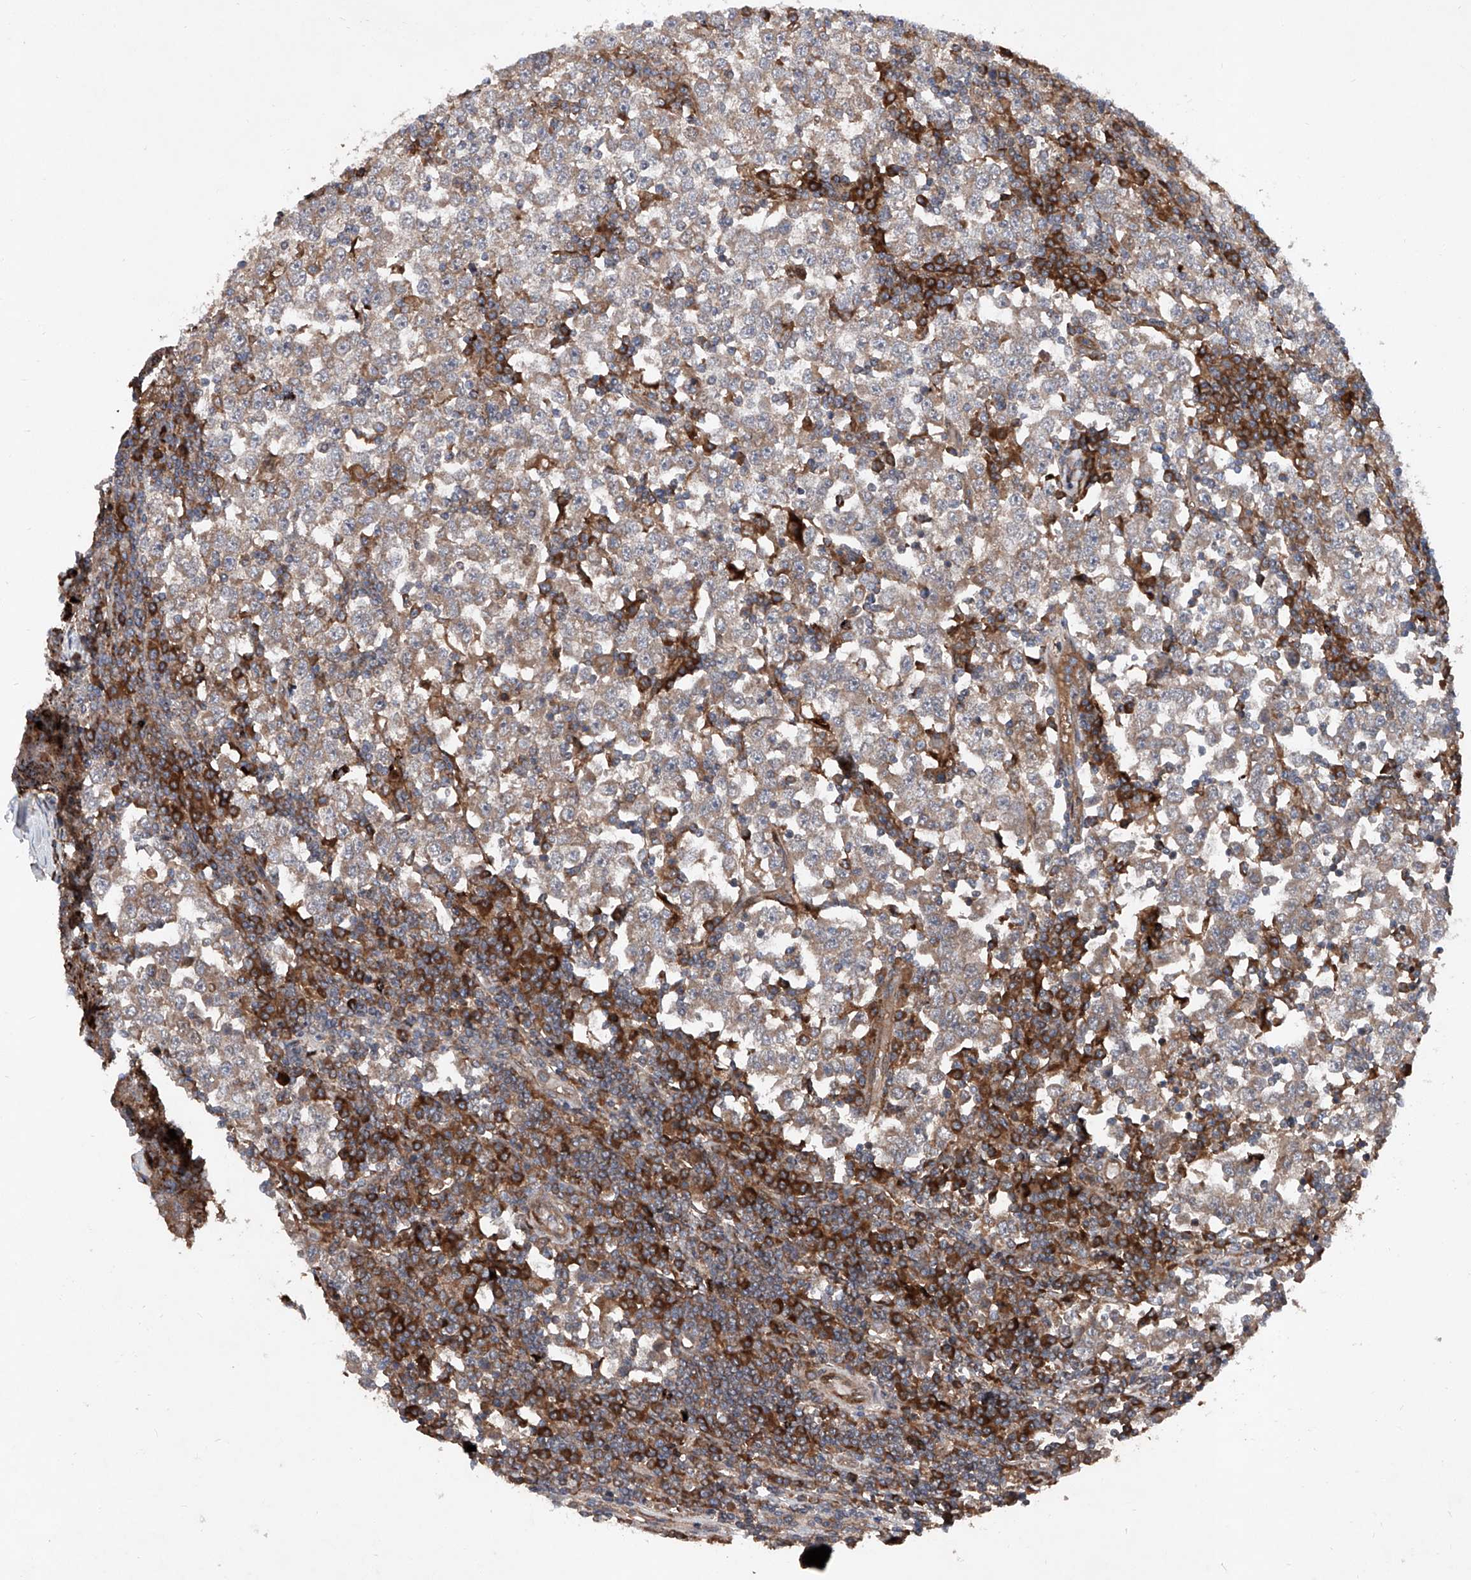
{"staining": {"intensity": "weak", "quantity": ">75%", "location": "cytoplasmic/membranous"}, "tissue": "testis cancer", "cell_type": "Tumor cells", "image_type": "cancer", "snomed": [{"axis": "morphology", "description": "Seminoma, NOS"}, {"axis": "topography", "description": "Testis"}], "caption": "Testis cancer stained with a protein marker exhibits weak staining in tumor cells.", "gene": "DAD1", "patient": {"sex": "male", "age": 65}}